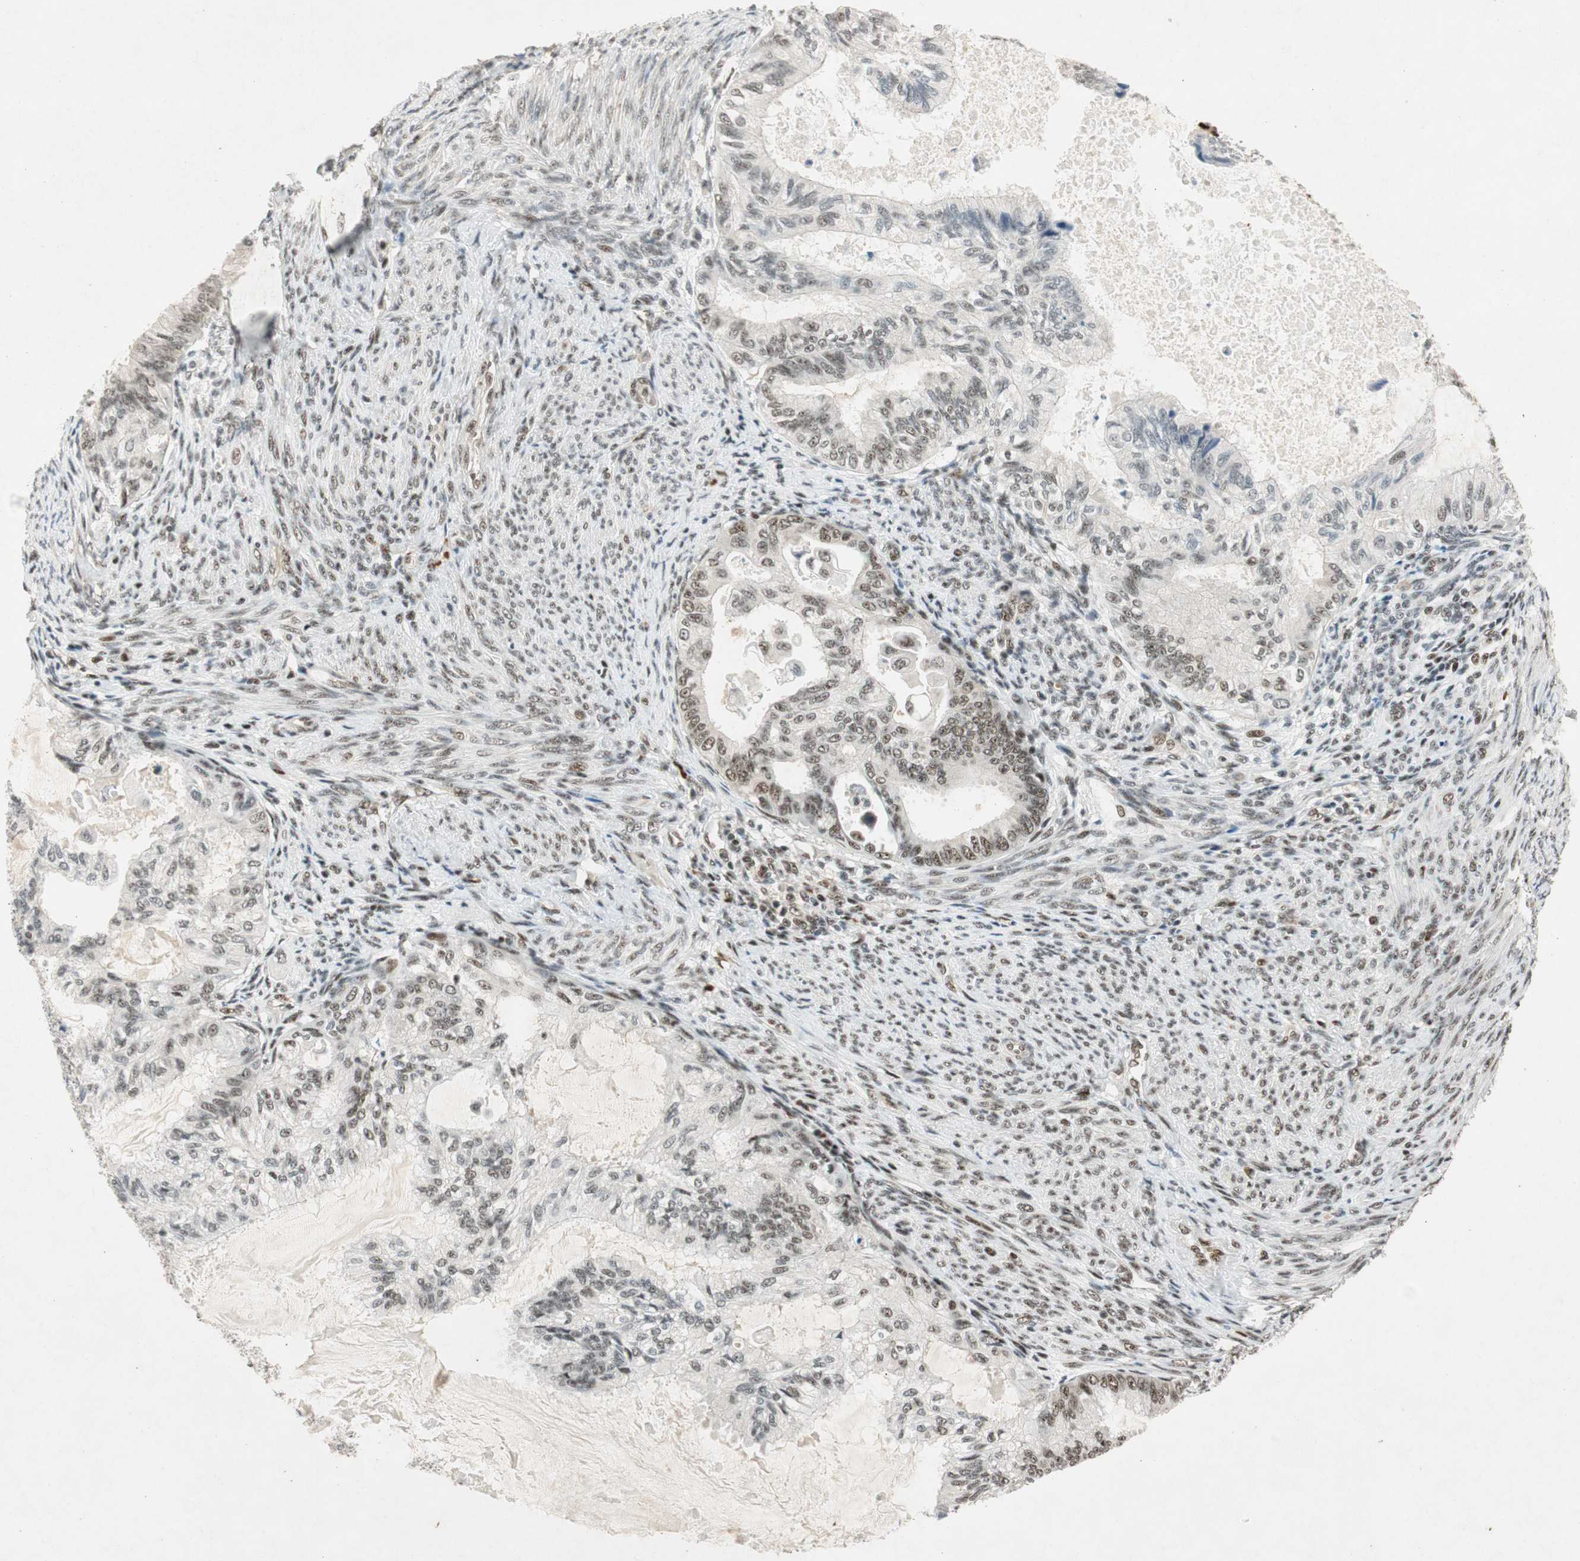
{"staining": {"intensity": "moderate", "quantity": ">75%", "location": "nuclear"}, "tissue": "cervical cancer", "cell_type": "Tumor cells", "image_type": "cancer", "snomed": [{"axis": "morphology", "description": "Normal tissue, NOS"}, {"axis": "morphology", "description": "Adenocarcinoma, NOS"}, {"axis": "topography", "description": "Cervix"}, {"axis": "topography", "description": "Endometrium"}], "caption": "The immunohistochemical stain labels moderate nuclear positivity in tumor cells of cervical adenocarcinoma tissue.", "gene": "NCBP3", "patient": {"sex": "female", "age": 86}}